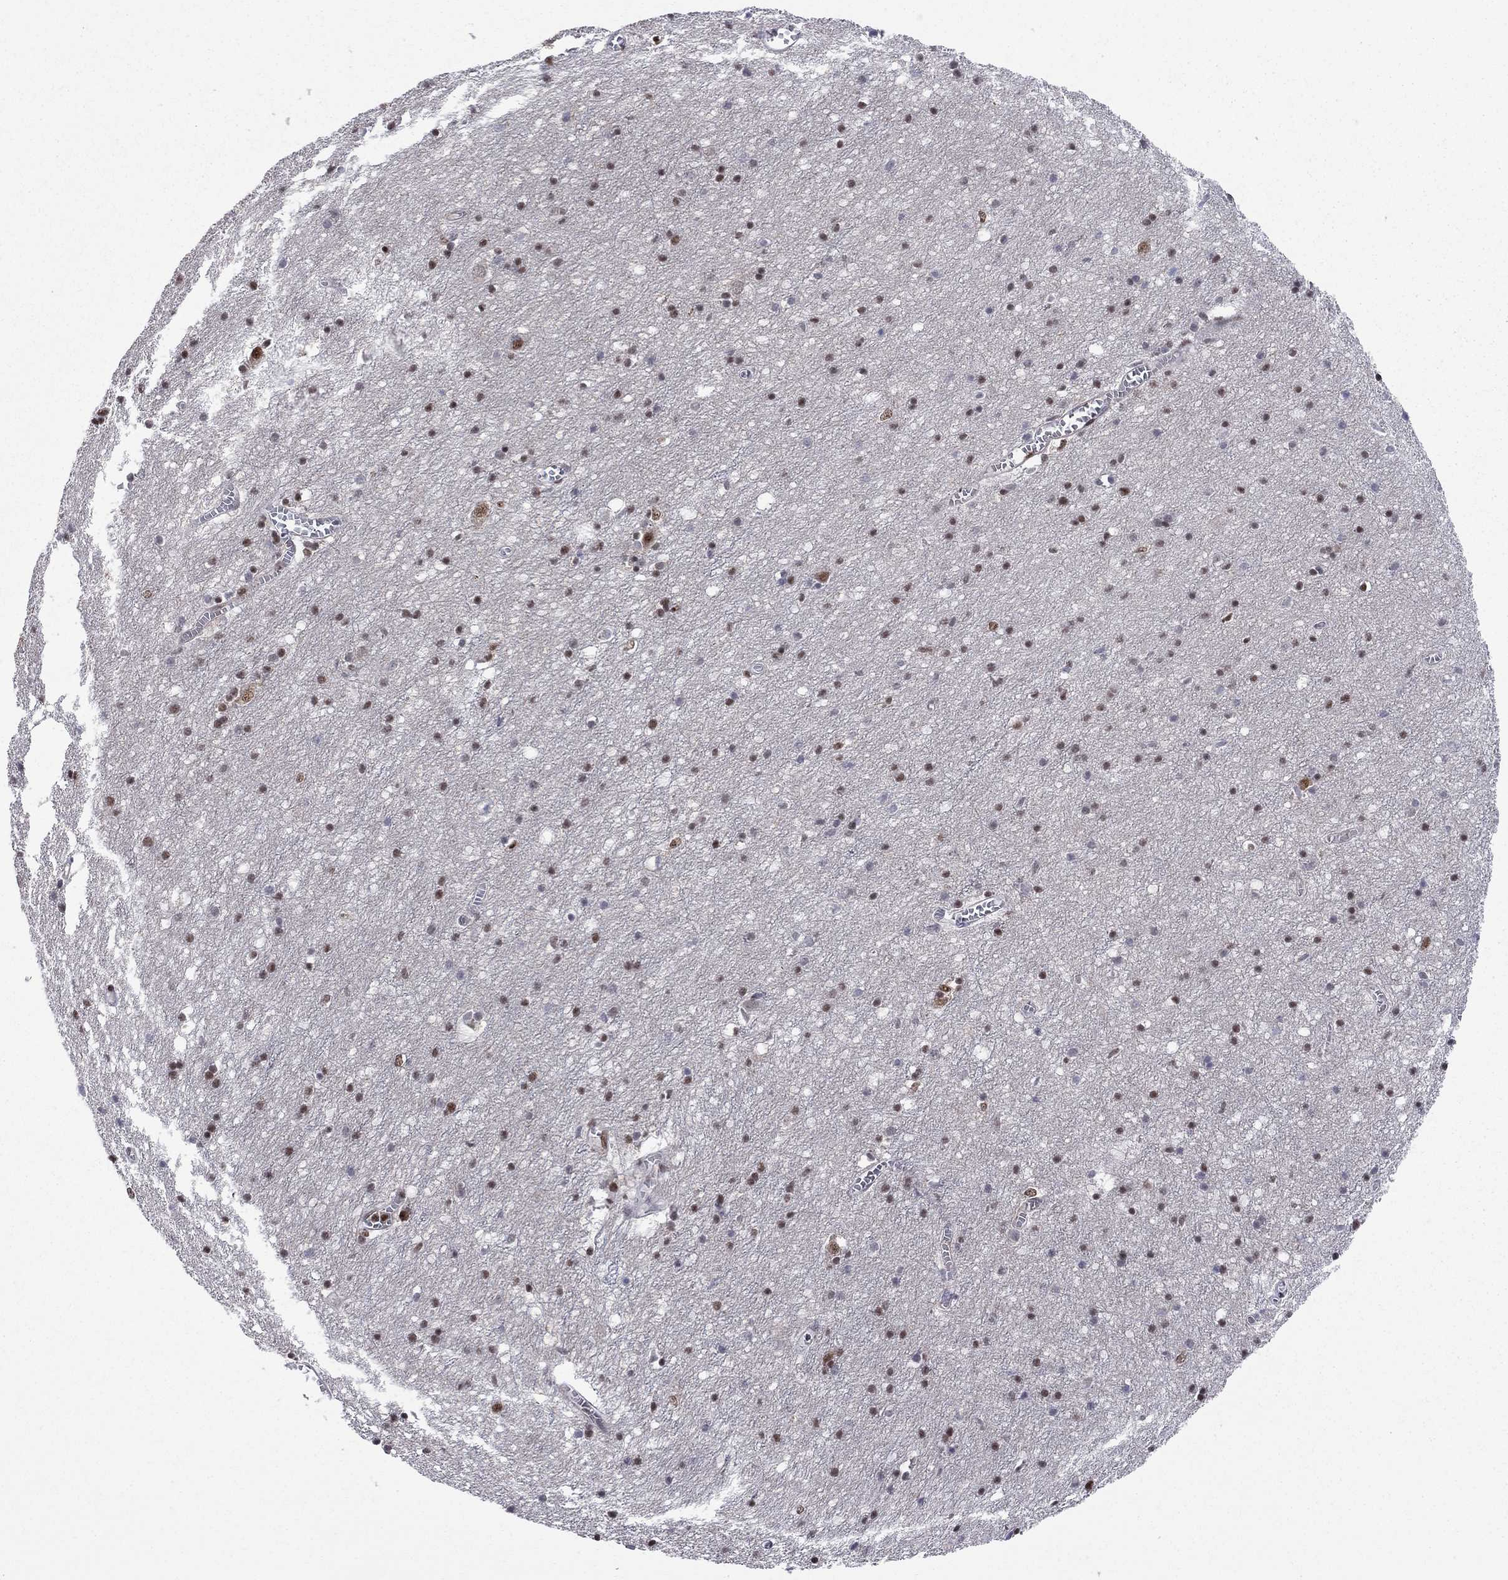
{"staining": {"intensity": "negative", "quantity": "none", "location": "none"}, "tissue": "cerebral cortex", "cell_type": "Endothelial cells", "image_type": "normal", "snomed": [{"axis": "morphology", "description": "Normal tissue, NOS"}, {"axis": "topography", "description": "Cerebral cortex"}], "caption": "This histopathology image is of unremarkable cerebral cortex stained with immunohistochemistry to label a protein in brown with the nuclei are counter-stained blue. There is no expression in endothelial cells.", "gene": "MED25", "patient": {"sex": "male", "age": 70}}